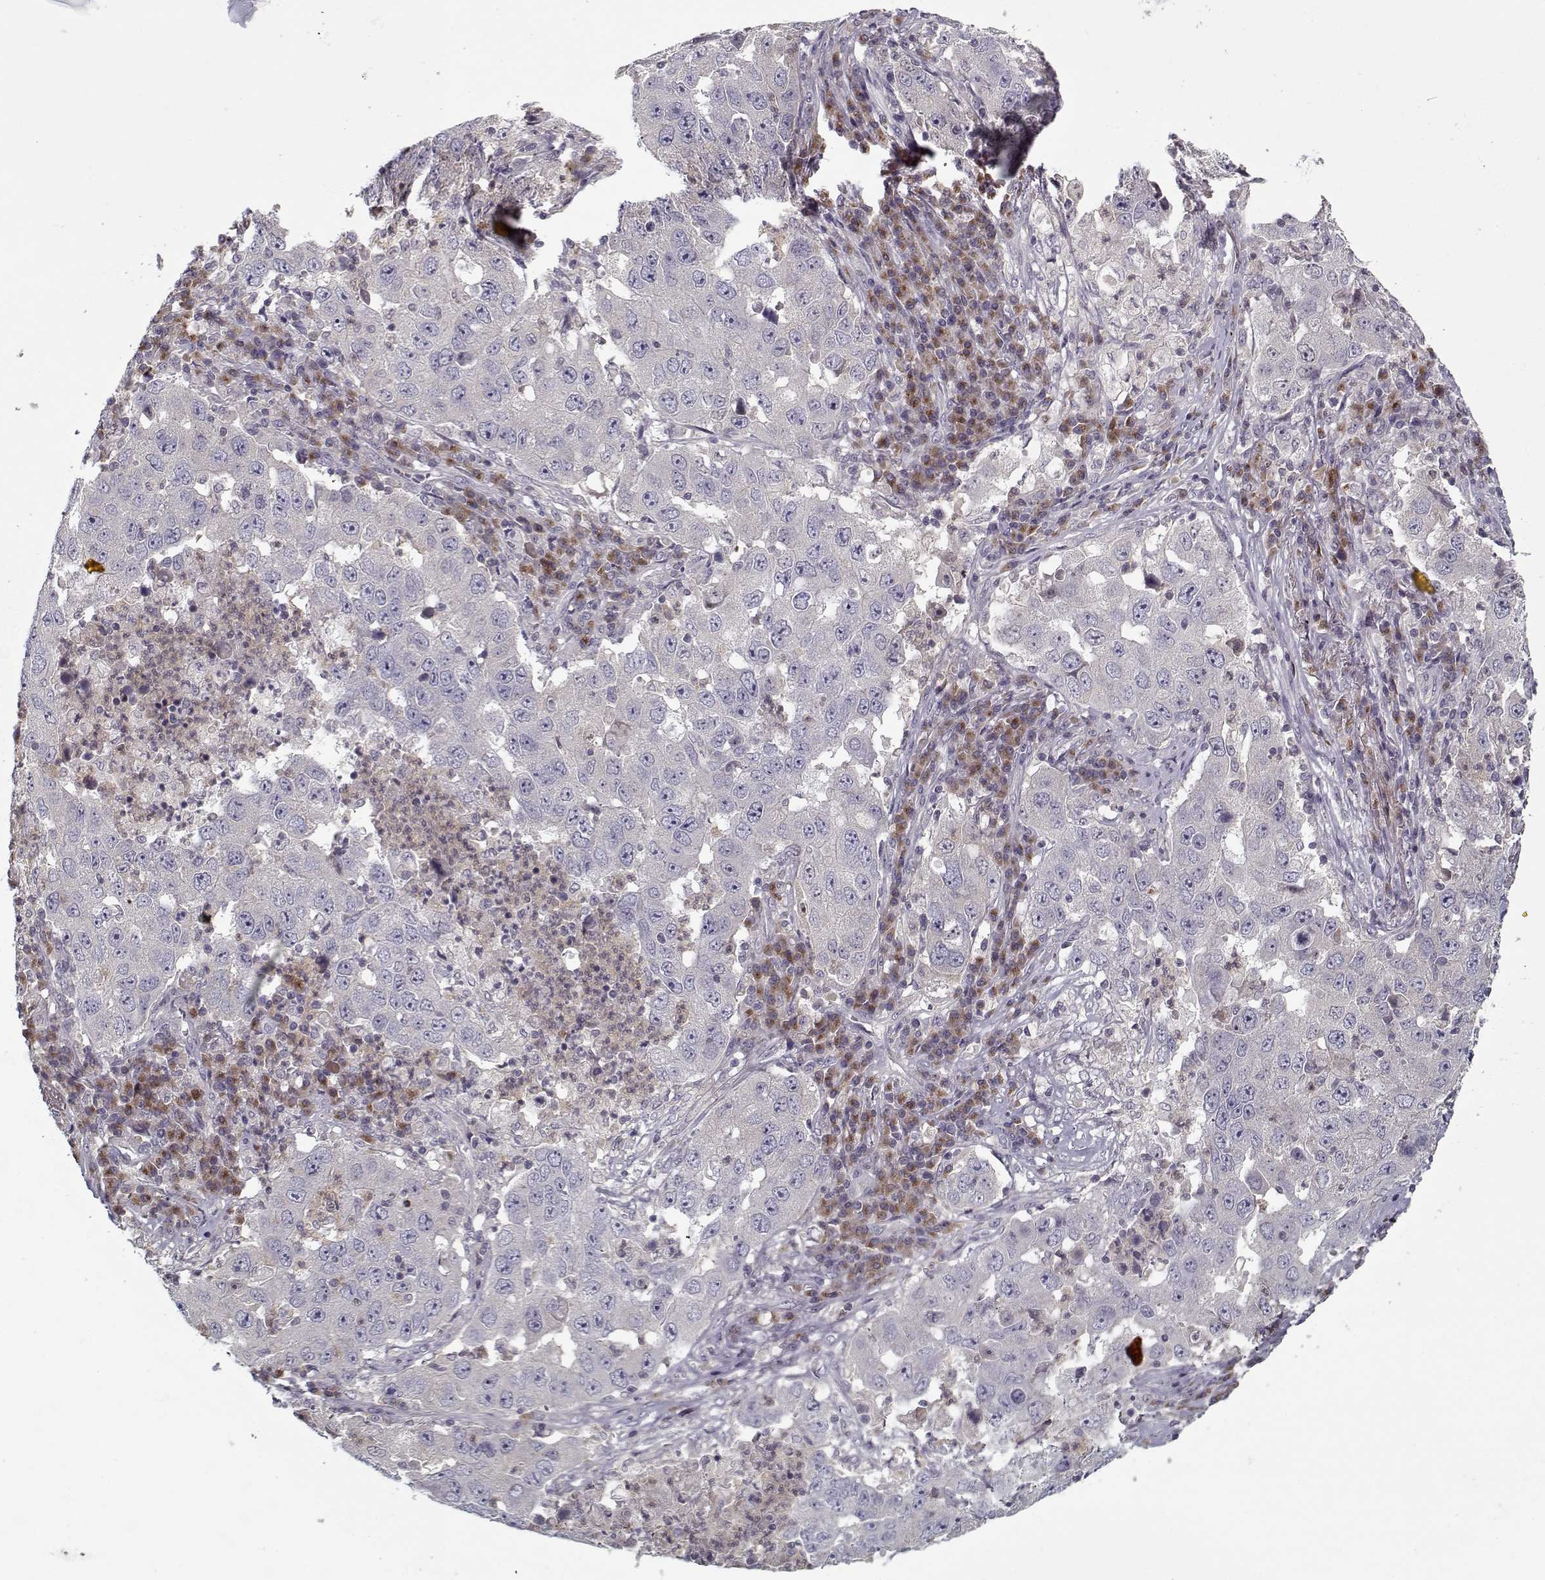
{"staining": {"intensity": "negative", "quantity": "none", "location": "none"}, "tissue": "lung cancer", "cell_type": "Tumor cells", "image_type": "cancer", "snomed": [{"axis": "morphology", "description": "Adenocarcinoma, NOS"}, {"axis": "topography", "description": "Lung"}], "caption": "DAB immunohistochemical staining of lung adenocarcinoma reveals no significant expression in tumor cells.", "gene": "UNC13D", "patient": {"sex": "male", "age": 73}}